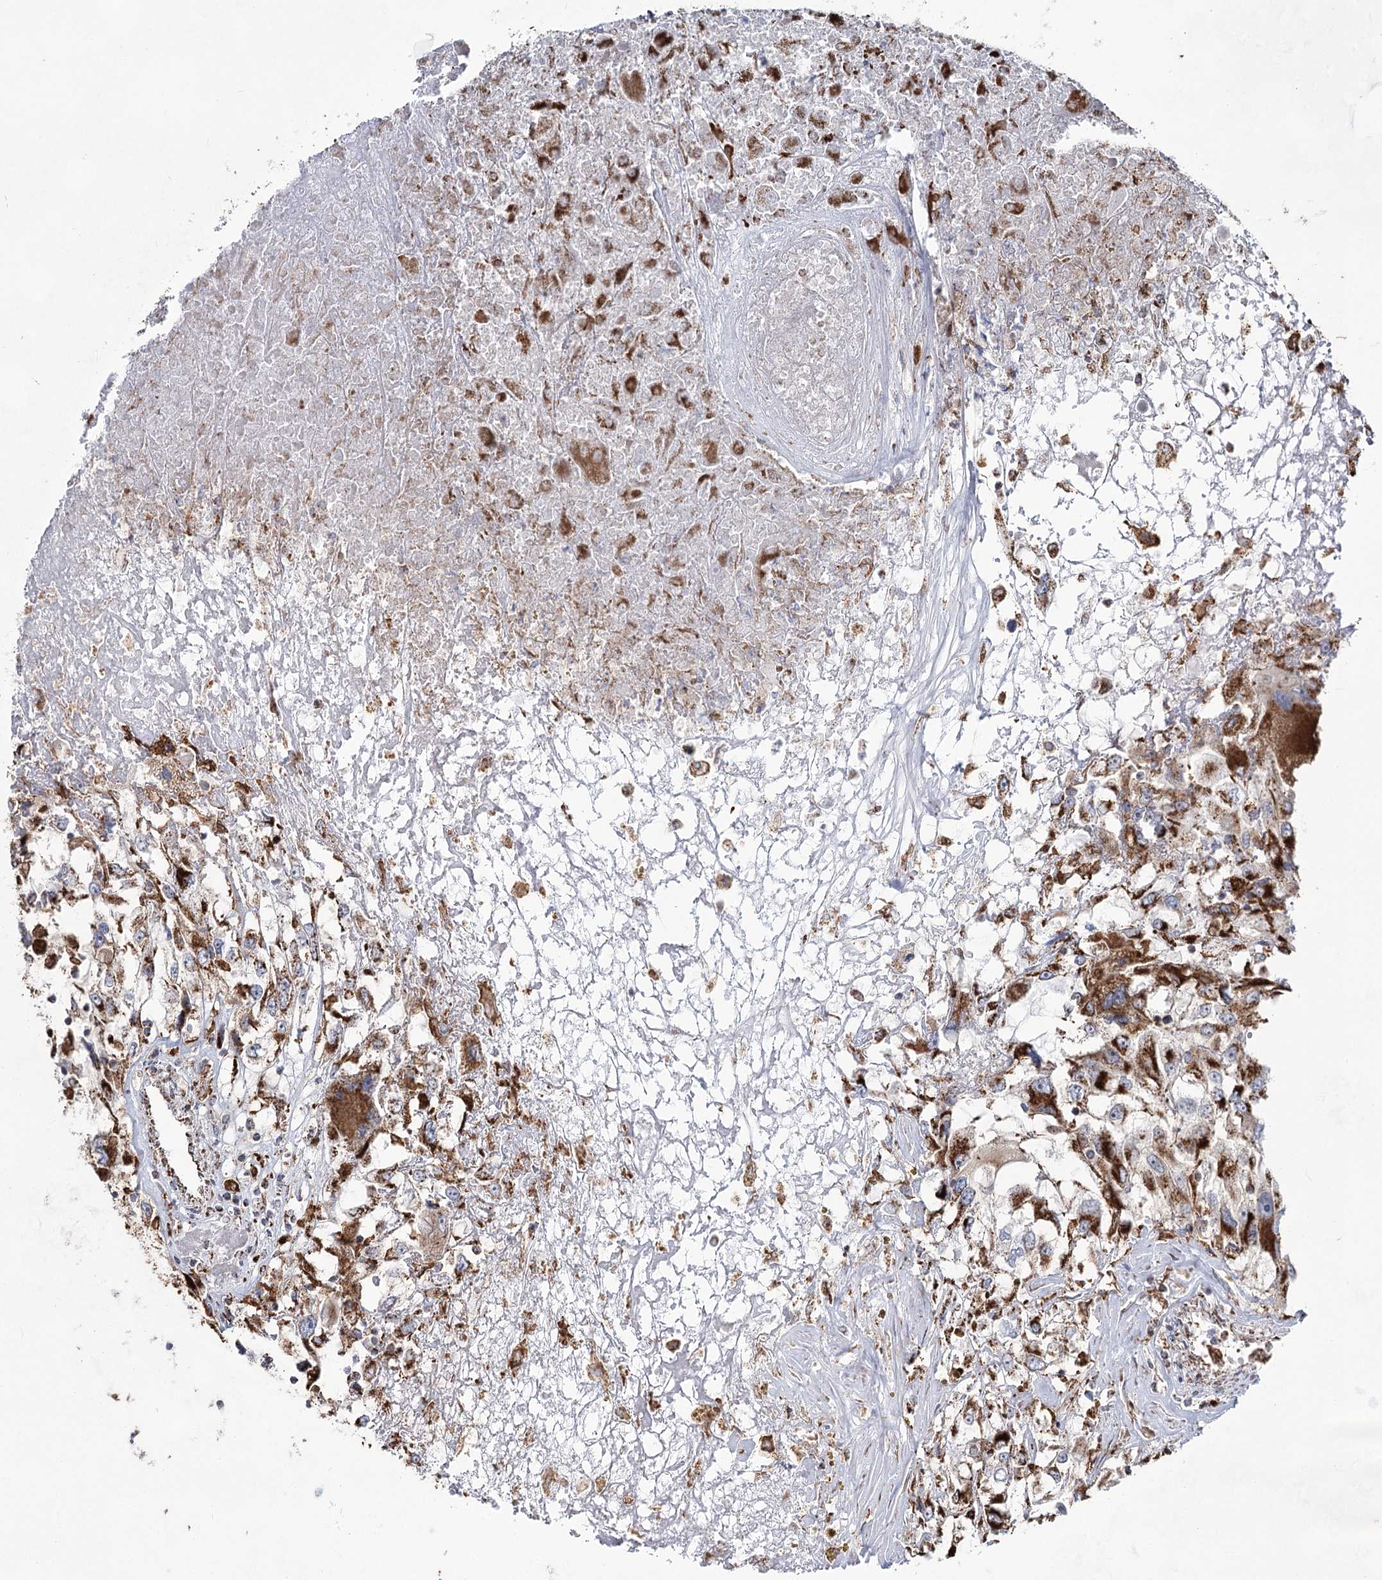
{"staining": {"intensity": "moderate", "quantity": ">75%", "location": "cytoplasmic/membranous"}, "tissue": "renal cancer", "cell_type": "Tumor cells", "image_type": "cancer", "snomed": [{"axis": "morphology", "description": "Adenocarcinoma, NOS"}, {"axis": "topography", "description": "Kidney"}], "caption": "Renal cancer (adenocarcinoma) tissue shows moderate cytoplasmic/membranous staining in about >75% of tumor cells", "gene": "CWF19L1", "patient": {"sex": "female", "age": 52}}